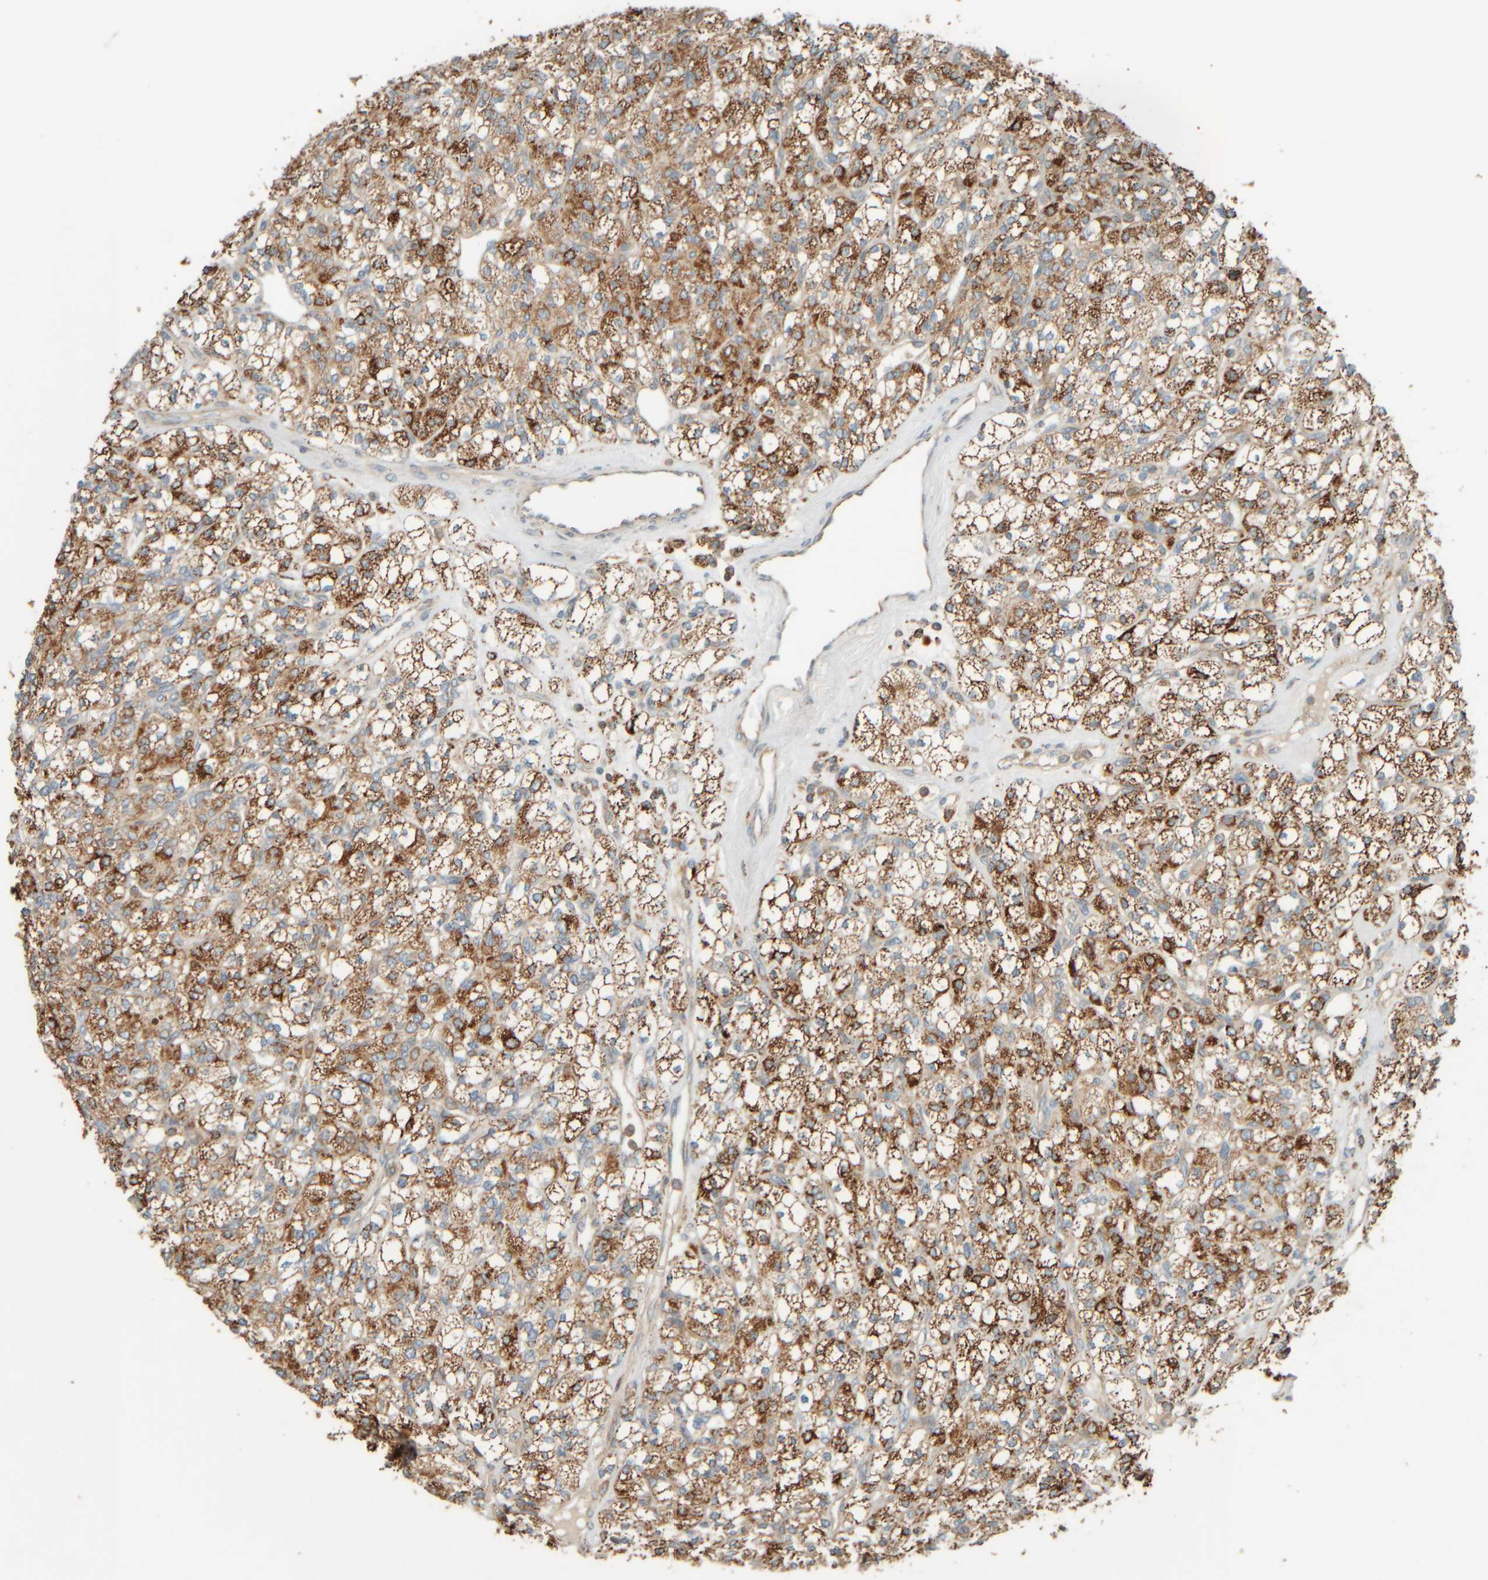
{"staining": {"intensity": "moderate", "quantity": ">75%", "location": "cytoplasmic/membranous"}, "tissue": "renal cancer", "cell_type": "Tumor cells", "image_type": "cancer", "snomed": [{"axis": "morphology", "description": "Adenocarcinoma, NOS"}, {"axis": "topography", "description": "Kidney"}], "caption": "Protein staining of adenocarcinoma (renal) tissue displays moderate cytoplasmic/membranous positivity in approximately >75% of tumor cells.", "gene": "SPAG5", "patient": {"sex": "male", "age": 77}}